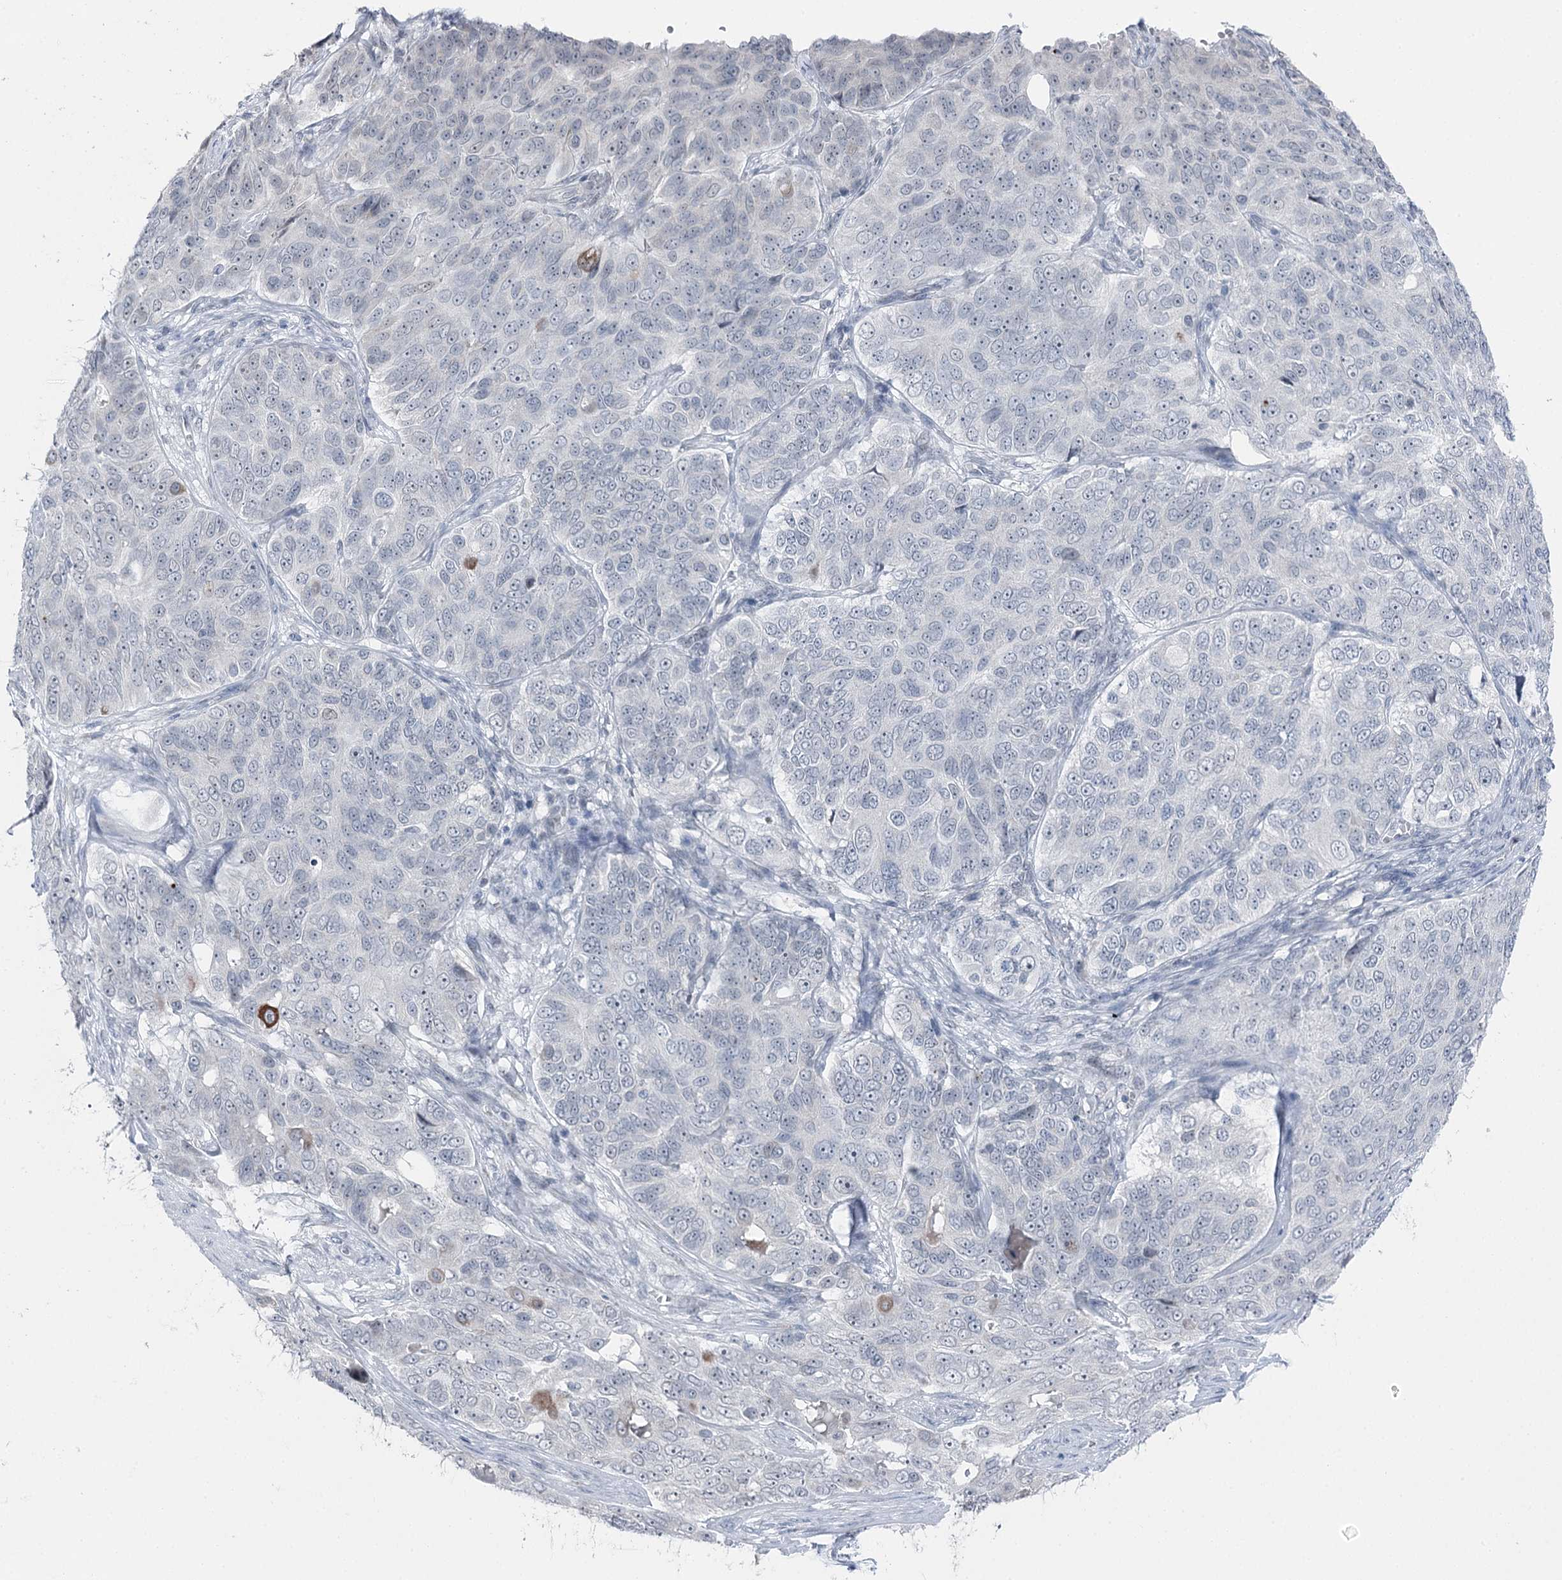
{"staining": {"intensity": "negative", "quantity": "none", "location": "none"}, "tissue": "ovarian cancer", "cell_type": "Tumor cells", "image_type": "cancer", "snomed": [{"axis": "morphology", "description": "Carcinoma, endometroid"}, {"axis": "topography", "description": "Ovary"}], "caption": "The immunohistochemistry photomicrograph has no significant expression in tumor cells of endometroid carcinoma (ovarian) tissue.", "gene": "STEEP1", "patient": {"sex": "female", "age": 51}}